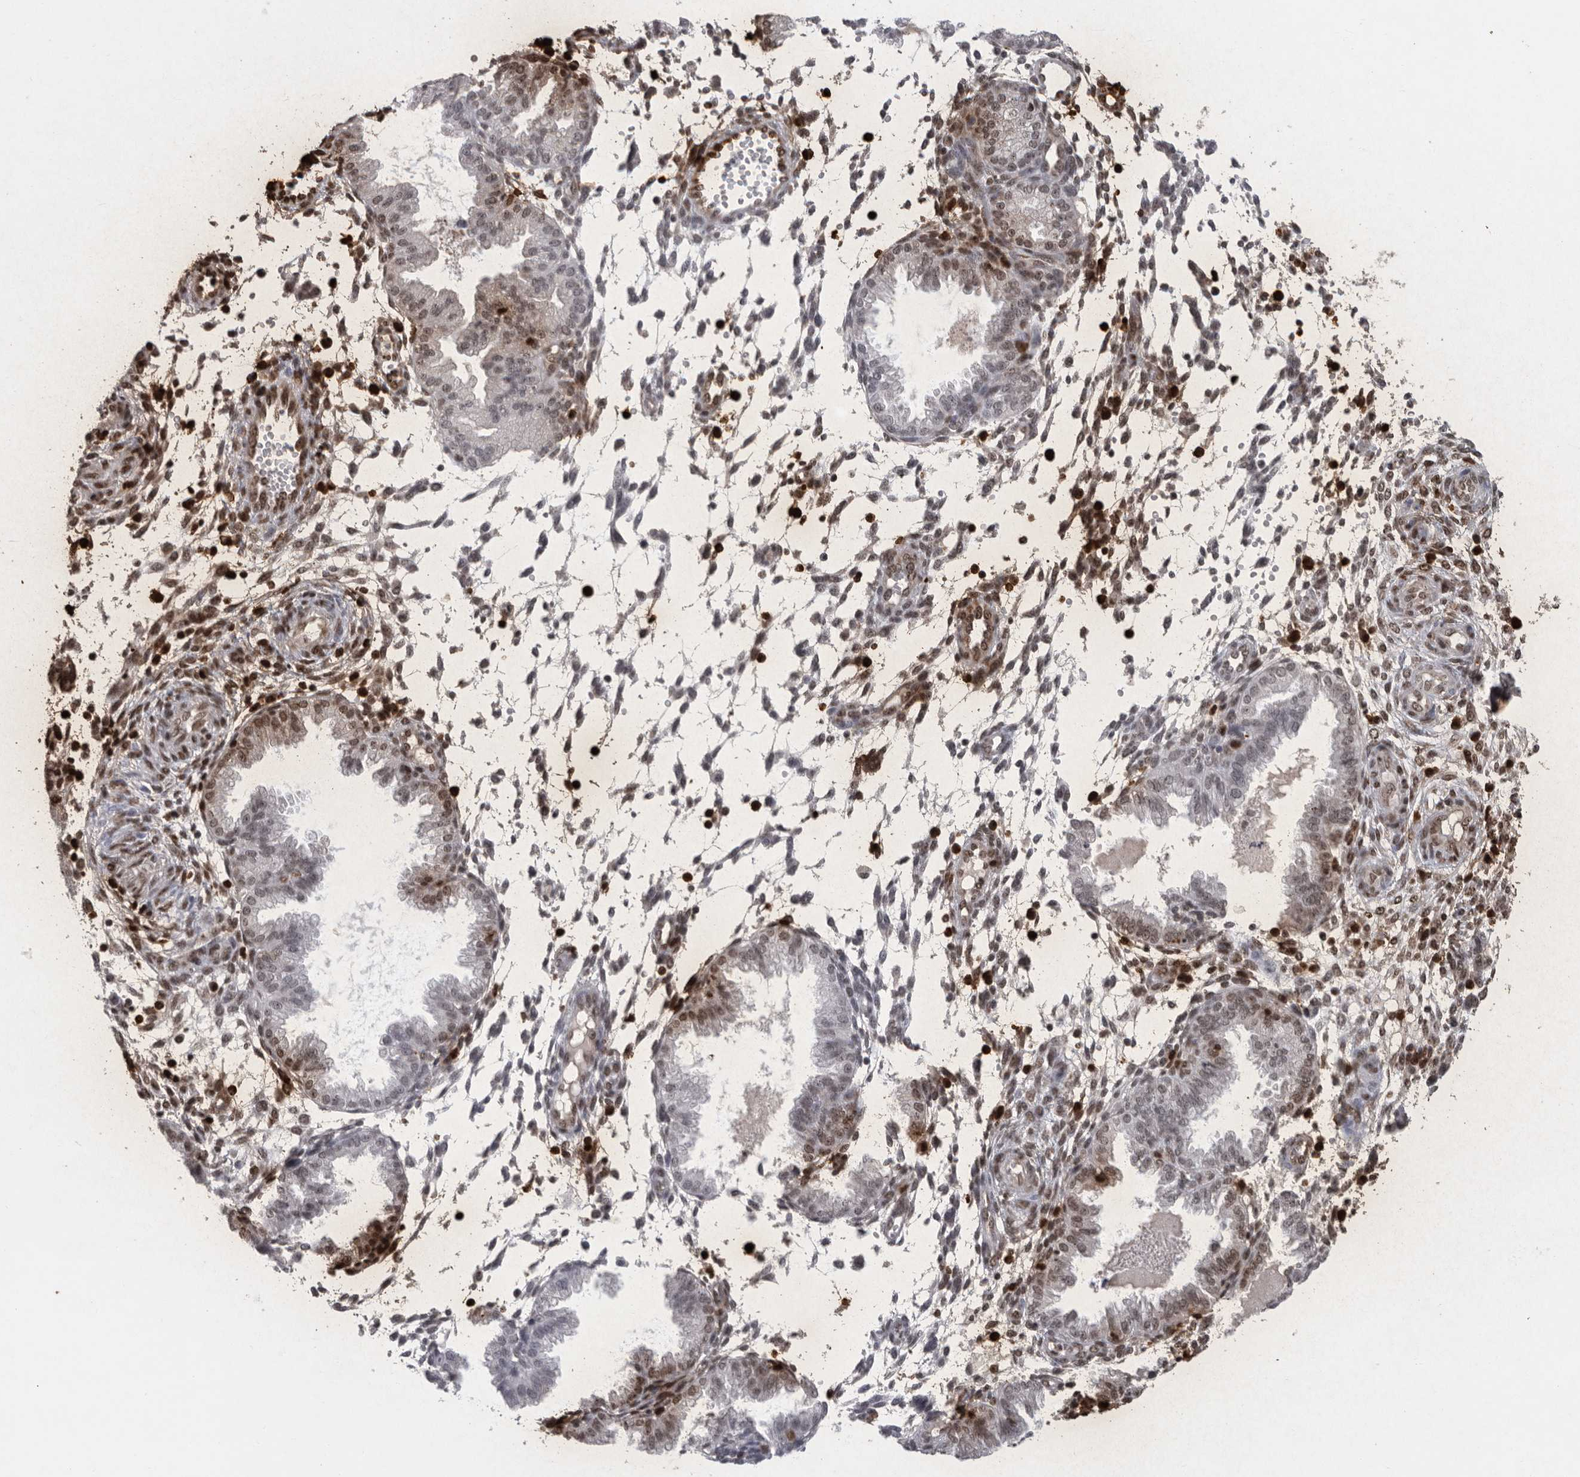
{"staining": {"intensity": "moderate", "quantity": "25%-75%", "location": "cytoplasmic/membranous"}, "tissue": "endometrium", "cell_type": "Cells in endometrial stroma", "image_type": "normal", "snomed": [{"axis": "morphology", "description": "Normal tissue, NOS"}, {"axis": "topography", "description": "Endometrium"}], "caption": "Immunohistochemistry (IHC) image of benign endometrium: endometrium stained using immunohistochemistry demonstrates medium levels of moderate protein expression localized specifically in the cytoplasmic/membranous of cells in endometrial stroma, appearing as a cytoplasmic/membranous brown color.", "gene": "GNLY", "patient": {"sex": "female", "age": 33}}